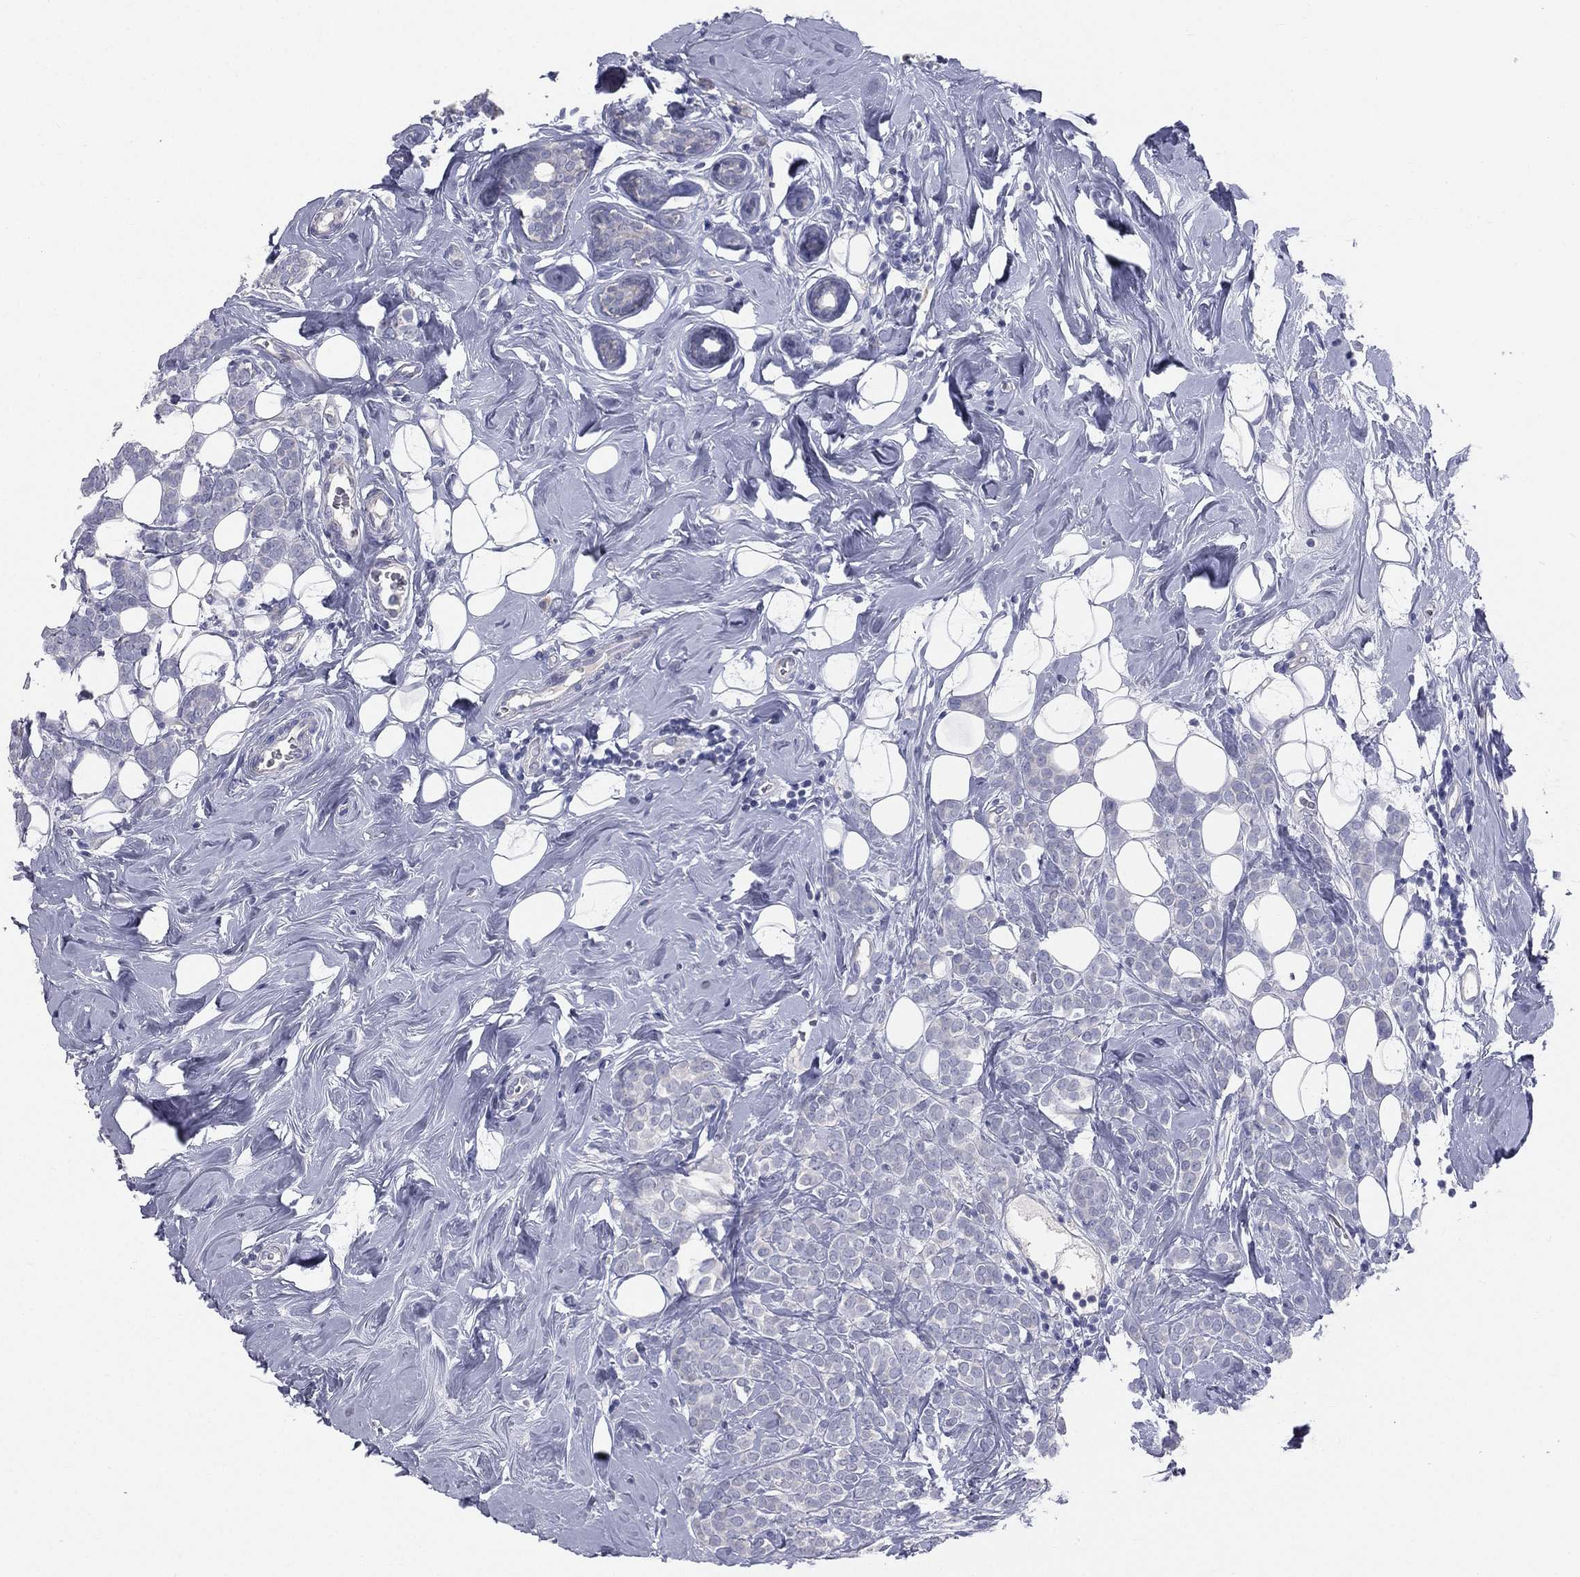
{"staining": {"intensity": "negative", "quantity": "none", "location": "none"}, "tissue": "breast cancer", "cell_type": "Tumor cells", "image_type": "cancer", "snomed": [{"axis": "morphology", "description": "Lobular carcinoma"}, {"axis": "topography", "description": "Breast"}], "caption": "Protein analysis of lobular carcinoma (breast) displays no significant positivity in tumor cells. (Brightfield microscopy of DAB IHC at high magnification).", "gene": "STK31", "patient": {"sex": "female", "age": 49}}